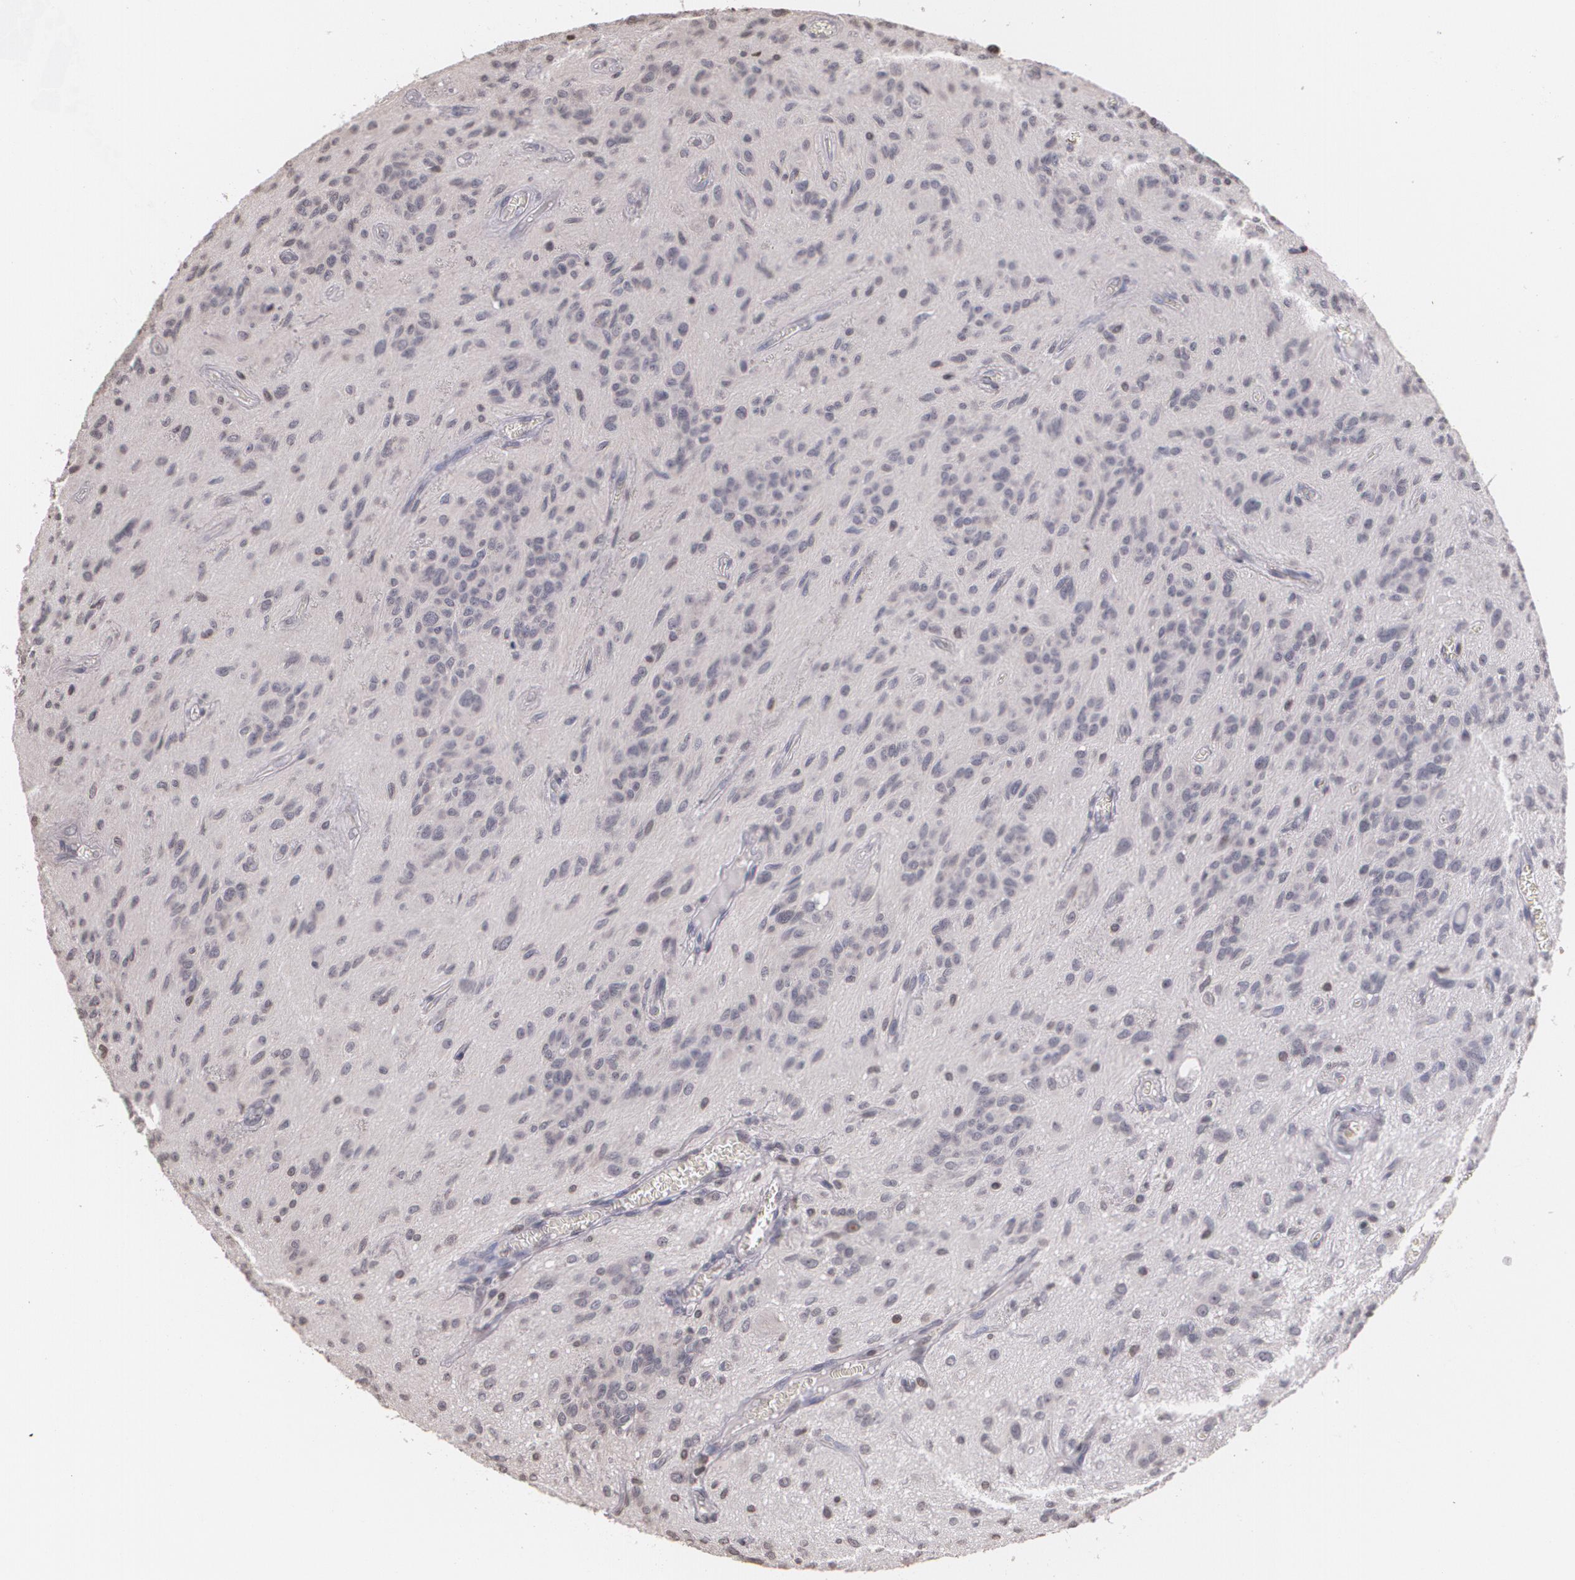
{"staining": {"intensity": "negative", "quantity": "none", "location": "none"}, "tissue": "glioma", "cell_type": "Tumor cells", "image_type": "cancer", "snomed": [{"axis": "morphology", "description": "Glioma, malignant, Low grade"}, {"axis": "topography", "description": "Brain"}], "caption": "DAB (3,3'-diaminobenzidine) immunohistochemical staining of malignant glioma (low-grade) demonstrates no significant positivity in tumor cells.", "gene": "THRB", "patient": {"sex": "female", "age": 15}}